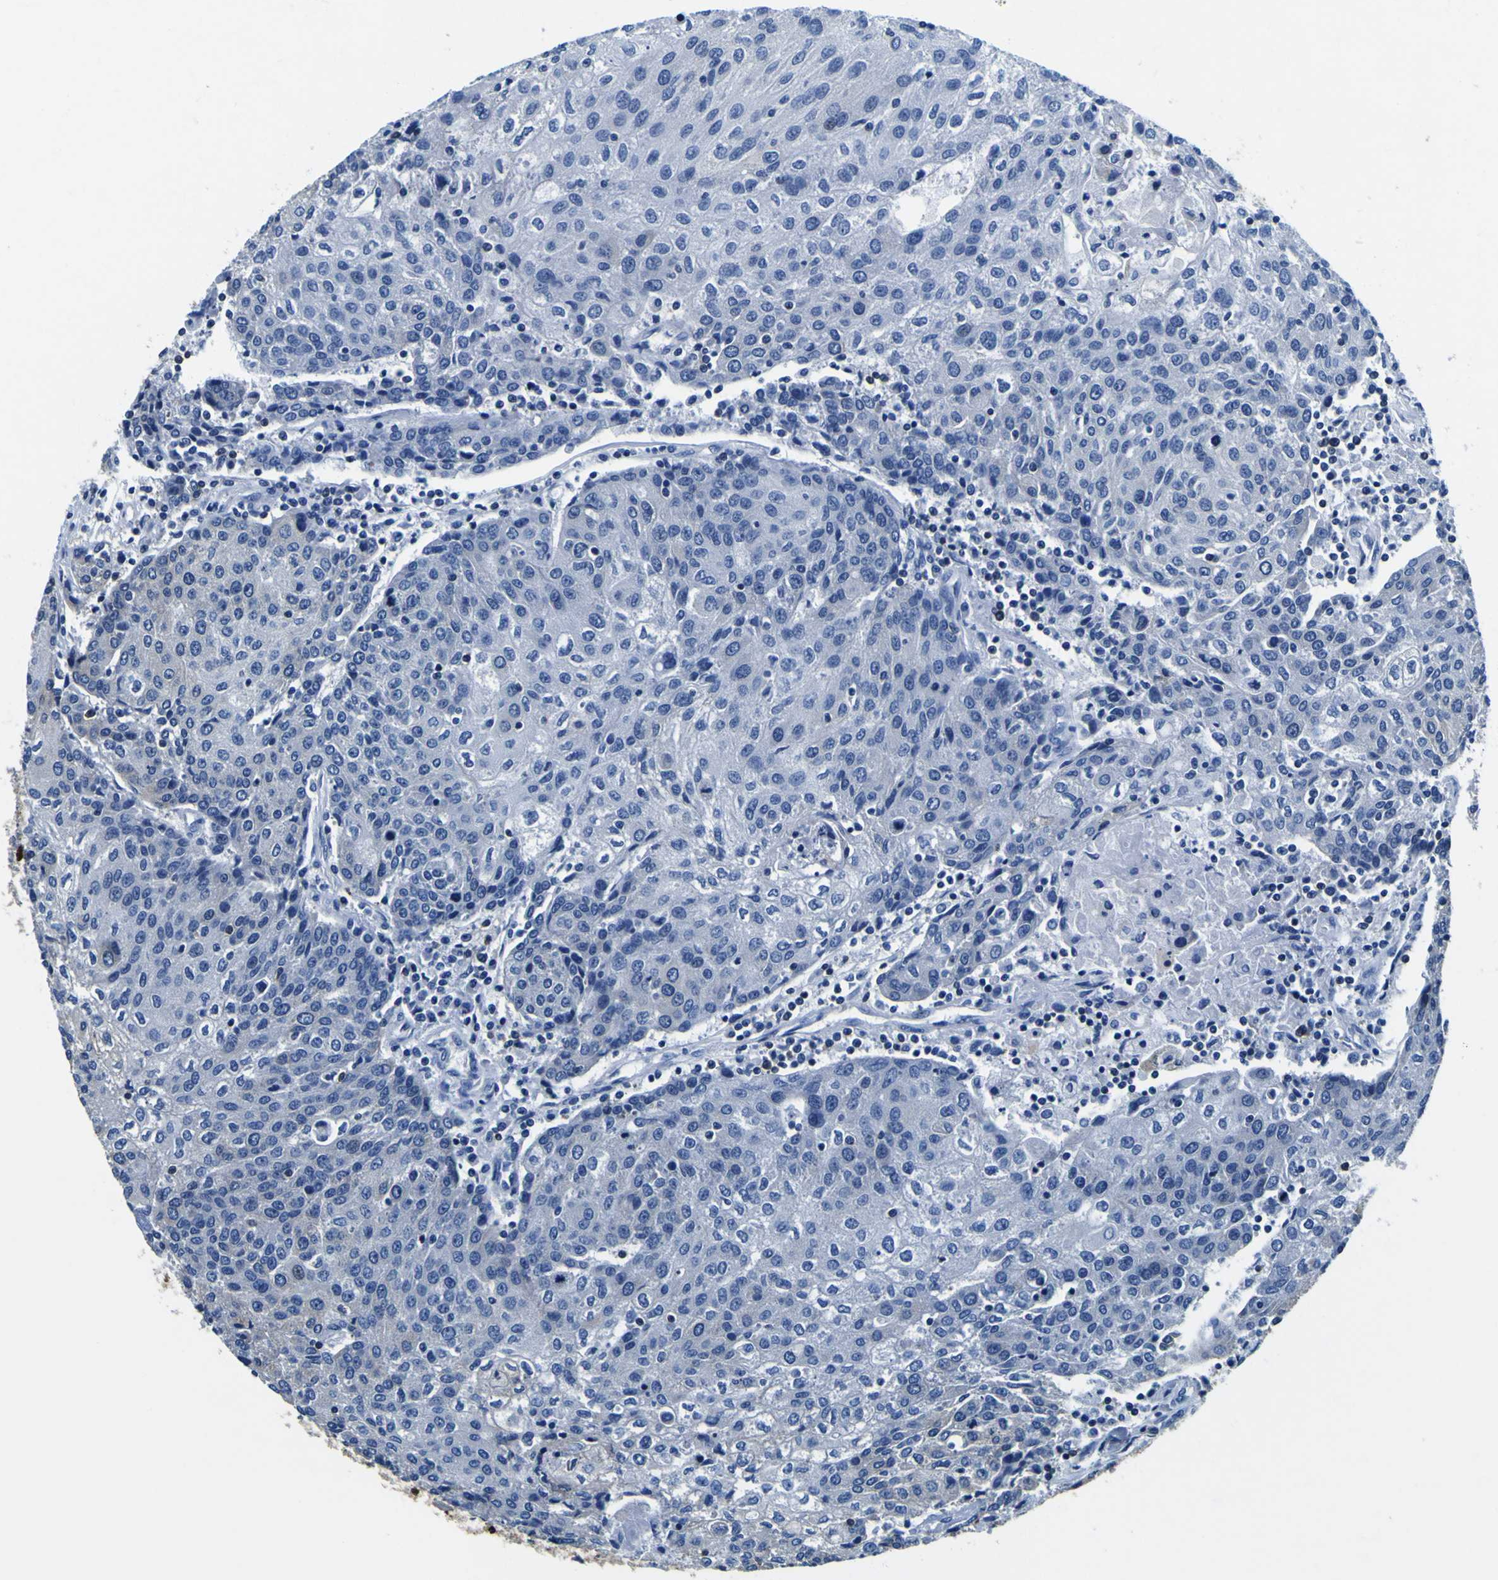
{"staining": {"intensity": "negative", "quantity": "none", "location": "none"}, "tissue": "urothelial cancer", "cell_type": "Tumor cells", "image_type": "cancer", "snomed": [{"axis": "morphology", "description": "Urothelial carcinoma, High grade"}, {"axis": "topography", "description": "Urinary bladder"}], "caption": "Immunohistochemistry histopathology image of neoplastic tissue: human urothelial cancer stained with DAB (3,3'-diaminobenzidine) displays no significant protein staining in tumor cells.", "gene": "TUBA1B", "patient": {"sex": "female", "age": 85}}